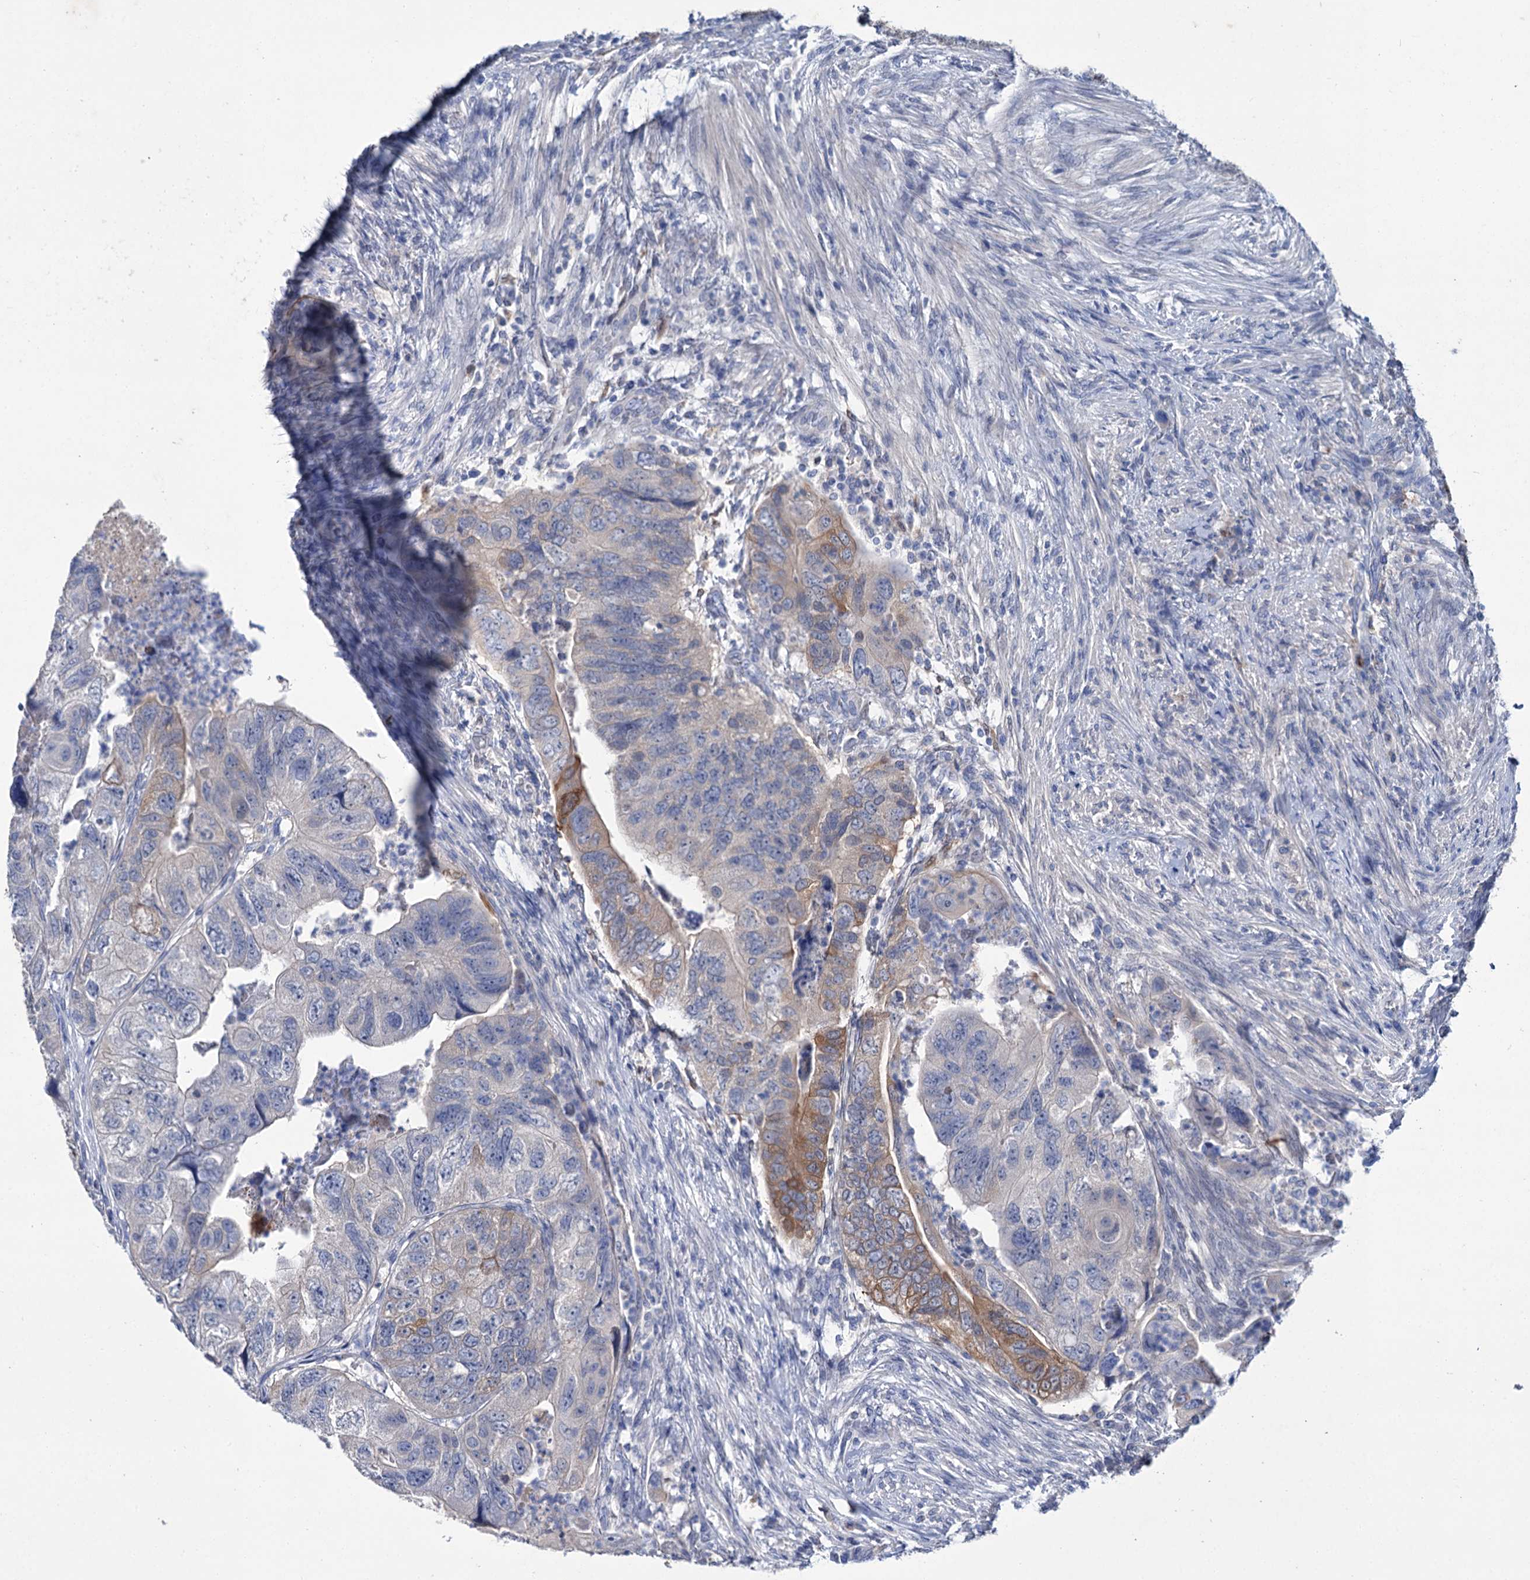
{"staining": {"intensity": "moderate", "quantity": "<25%", "location": "cytoplasmic/membranous"}, "tissue": "colorectal cancer", "cell_type": "Tumor cells", "image_type": "cancer", "snomed": [{"axis": "morphology", "description": "Adenocarcinoma, NOS"}, {"axis": "topography", "description": "Rectum"}], "caption": "Tumor cells exhibit moderate cytoplasmic/membranous positivity in approximately <25% of cells in adenocarcinoma (colorectal).", "gene": "LYZL4", "patient": {"sex": "male", "age": 63}}